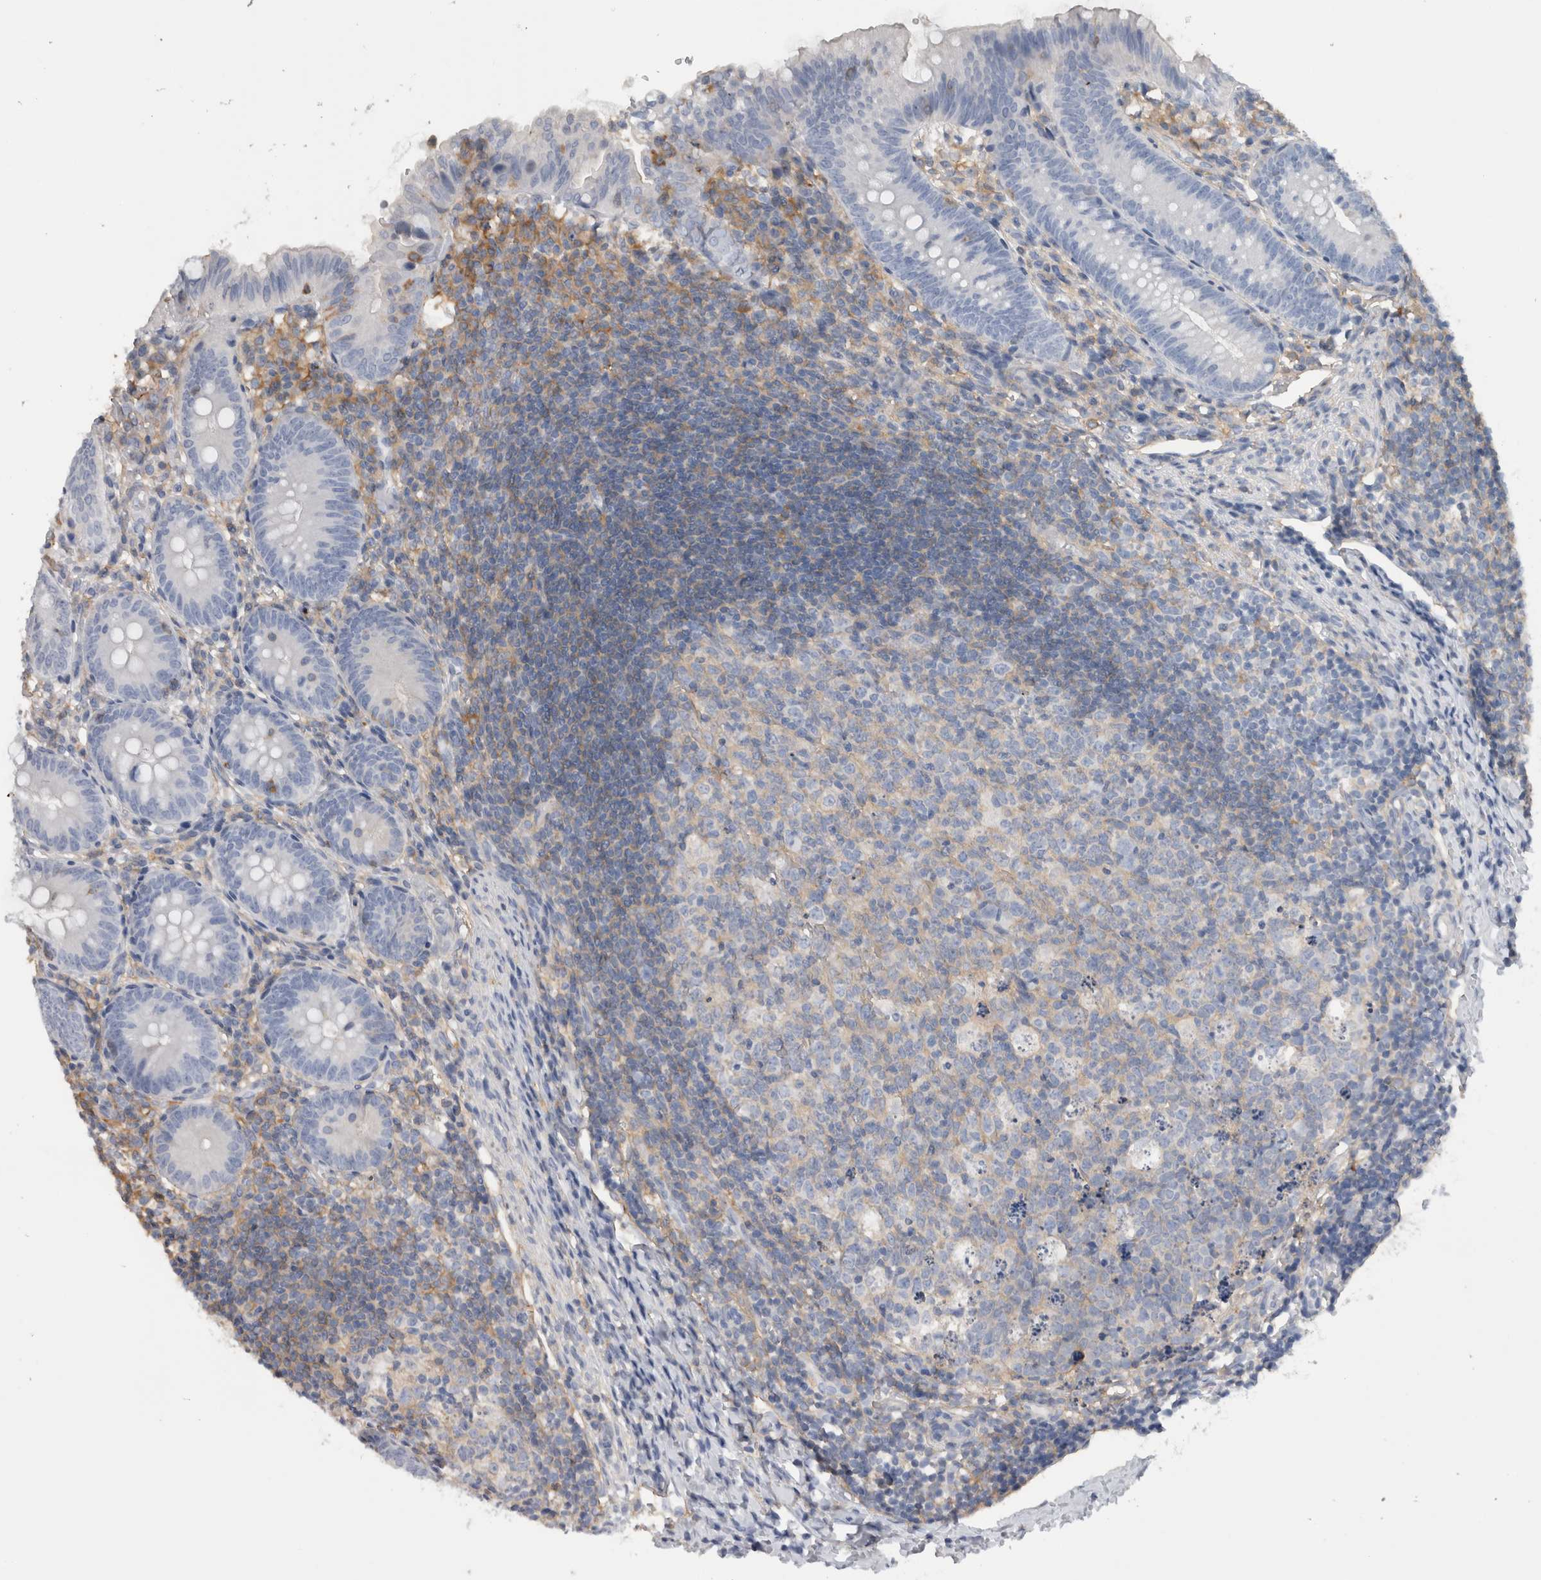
{"staining": {"intensity": "negative", "quantity": "none", "location": "none"}, "tissue": "appendix", "cell_type": "Glandular cells", "image_type": "normal", "snomed": [{"axis": "morphology", "description": "Normal tissue, NOS"}, {"axis": "topography", "description": "Appendix"}], "caption": "Image shows no protein expression in glandular cells of normal appendix.", "gene": "SCRN1", "patient": {"sex": "male", "age": 1}}